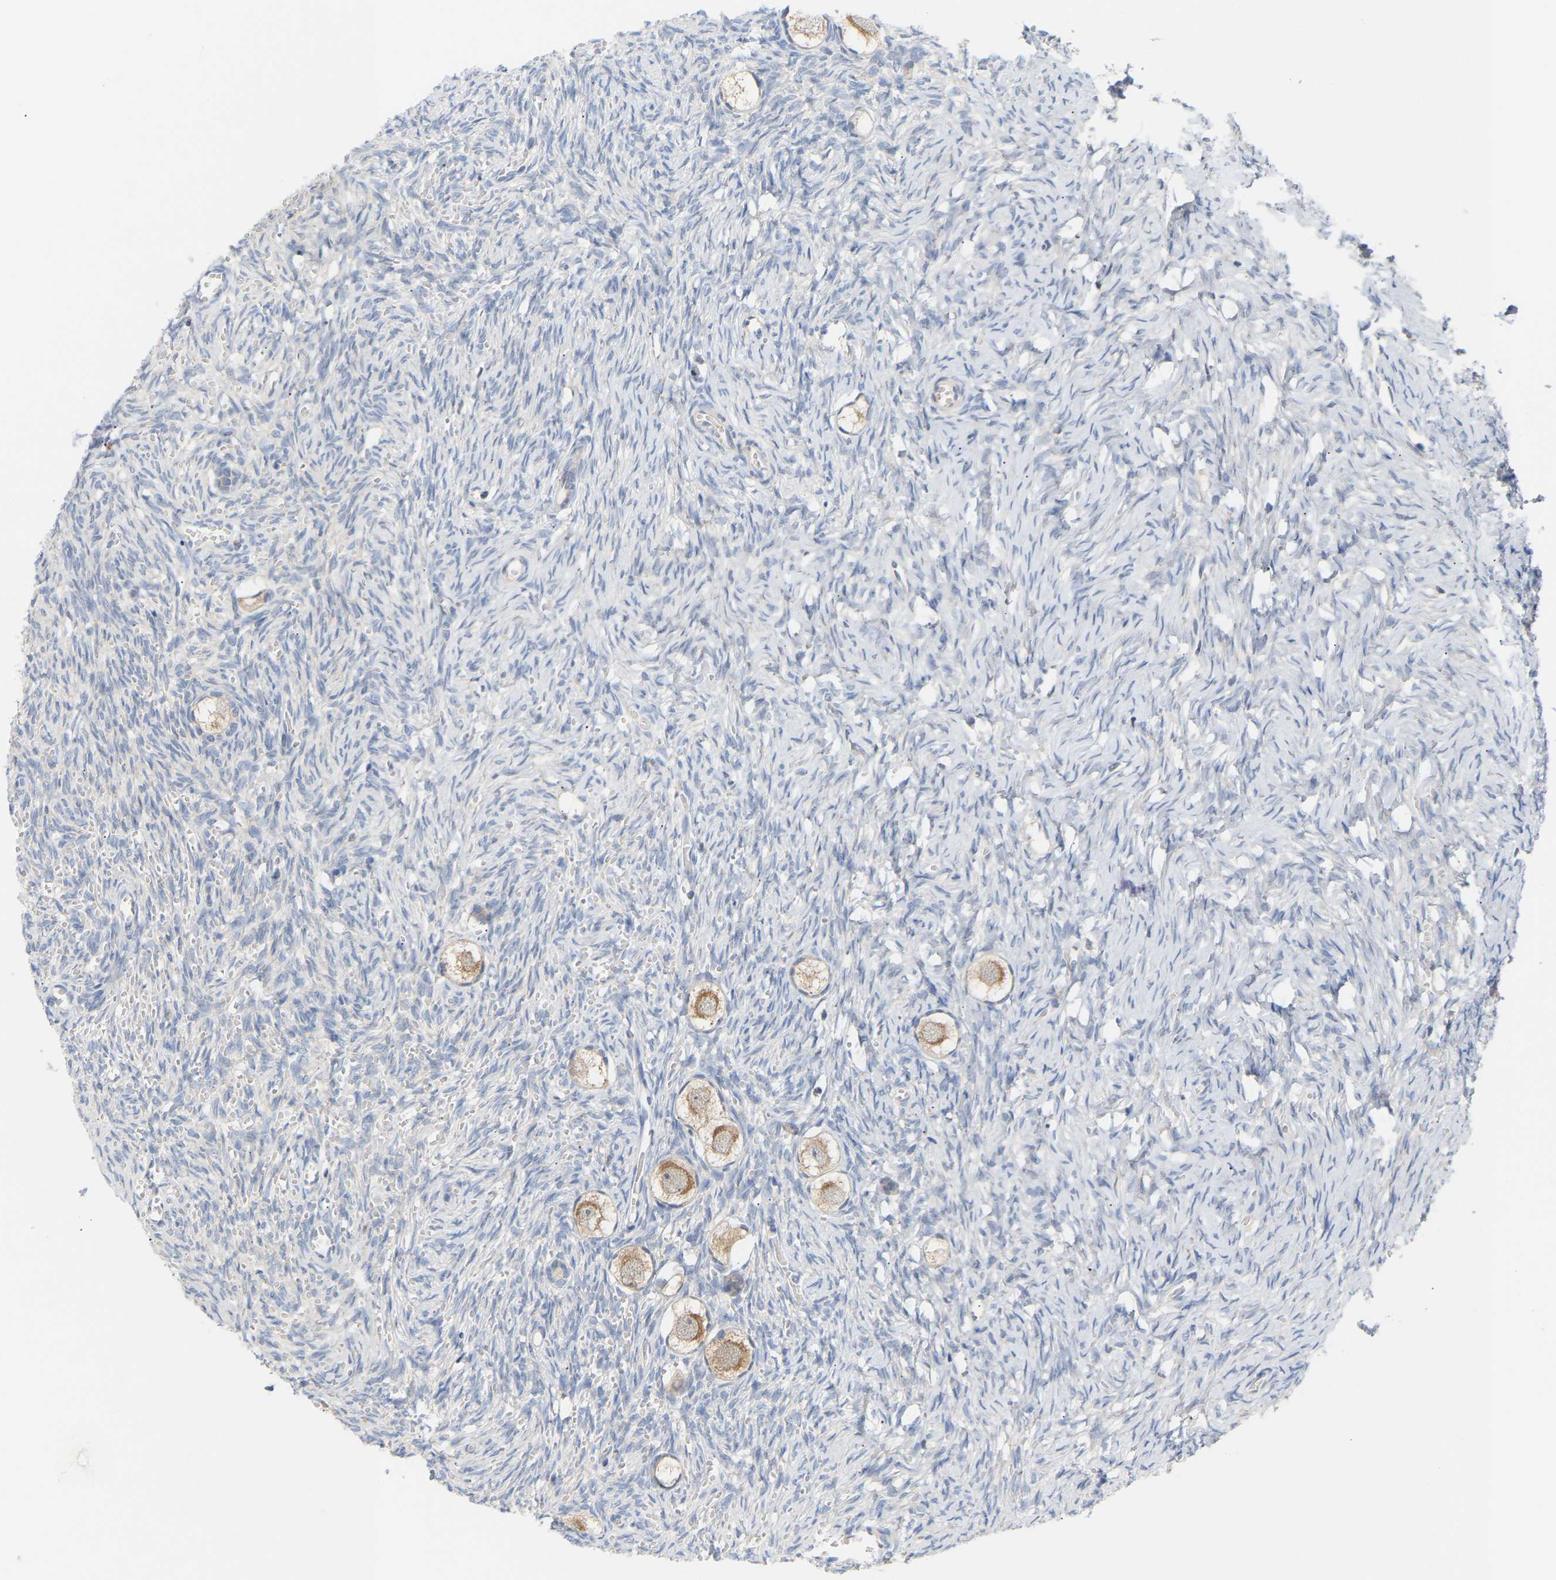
{"staining": {"intensity": "moderate", "quantity": ">75%", "location": "cytoplasmic/membranous"}, "tissue": "ovary", "cell_type": "Follicle cells", "image_type": "normal", "snomed": [{"axis": "morphology", "description": "Normal tissue, NOS"}, {"axis": "topography", "description": "Ovary"}], "caption": "The immunohistochemical stain shows moderate cytoplasmic/membranous positivity in follicle cells of normal ovary. (brown staining indicates protein expression, while blue staining denotes nuclei).", "gene": "TPMT", "patient": {"sex": "female", "age": 27}}